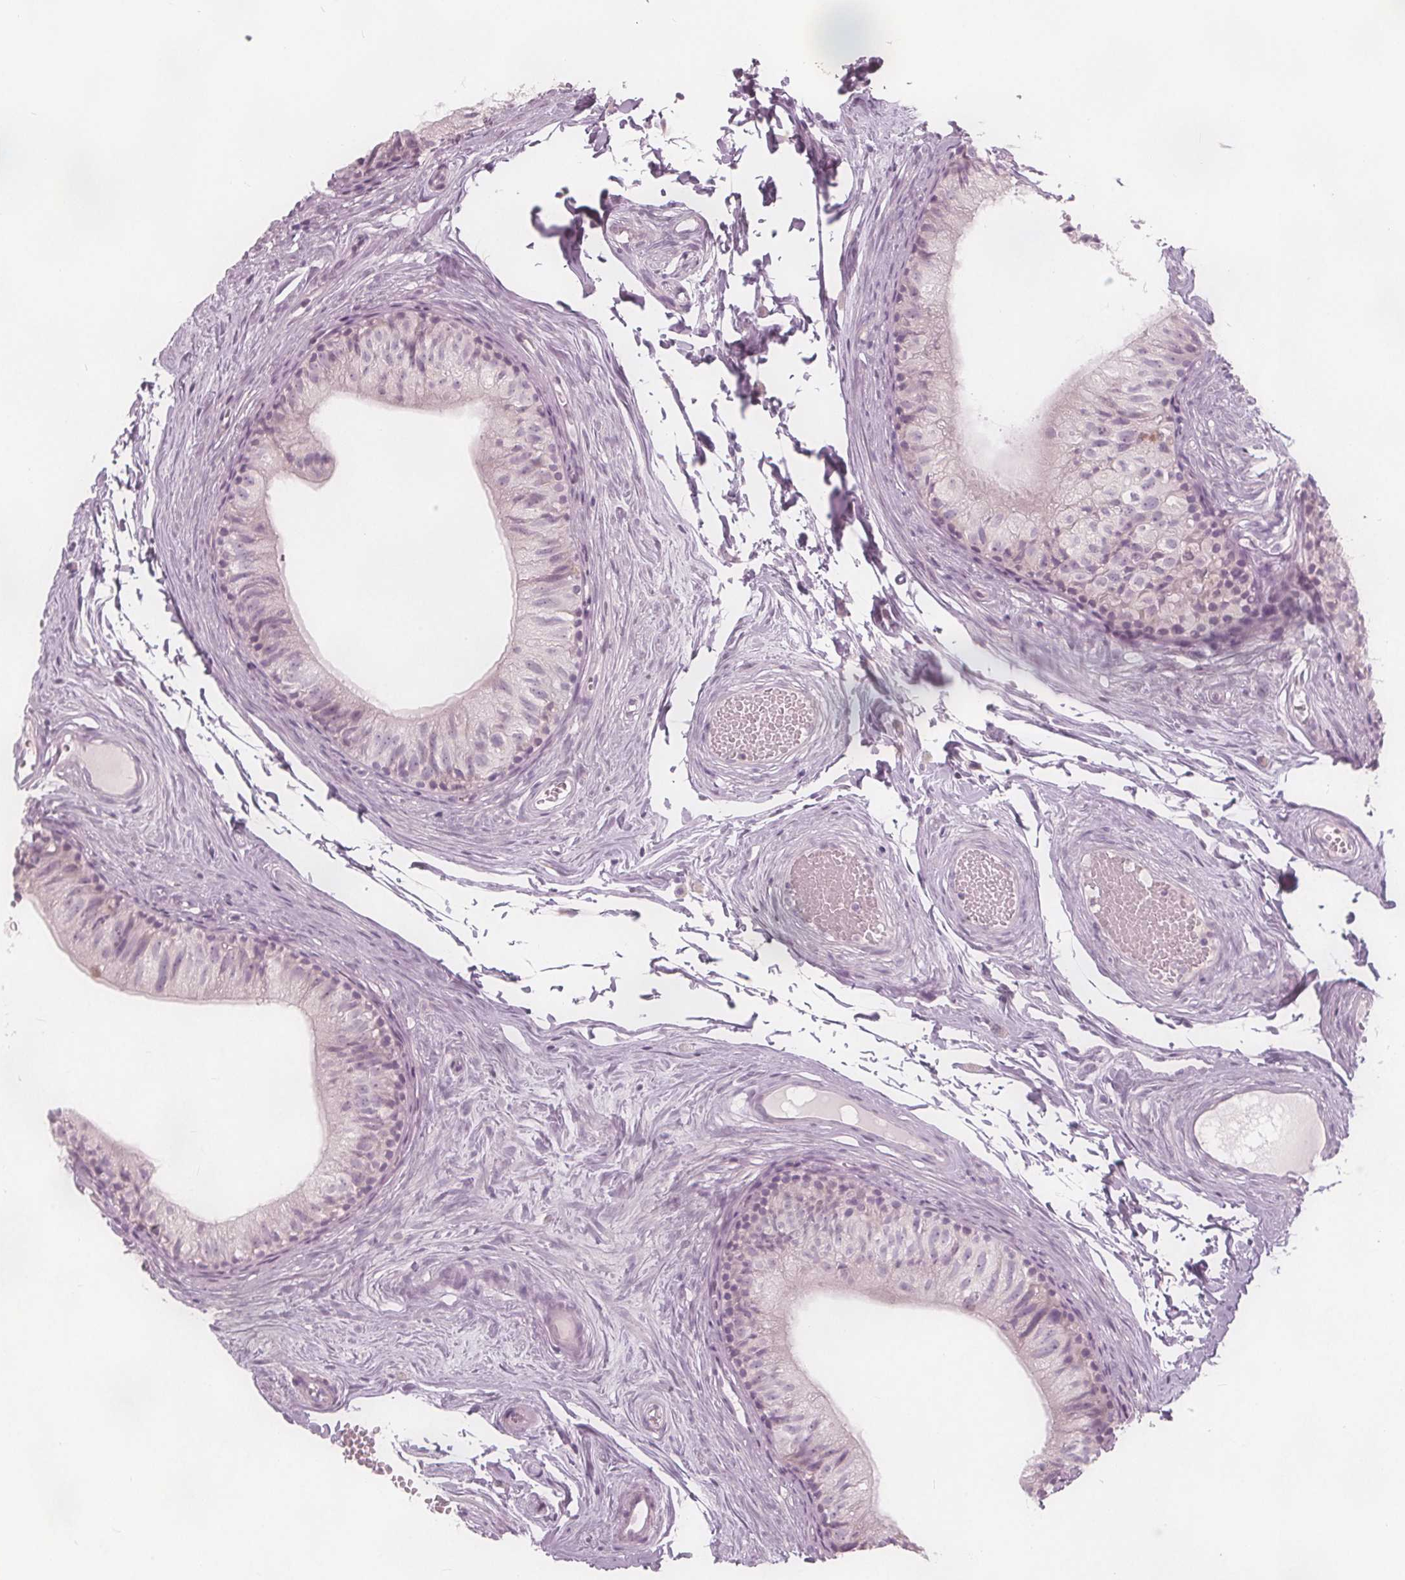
{"staining": {"intensity": "moderate", "quantity": "<25%", "location": "cytoplasmic/membranous"}, "tissue": "epididymis", "cell_type": "Glandular cells", "image_type": "normal", "snomed": [{"axis": "morphology", "description": "Normal tissue, NOS"}, {"axis": "topography", "description": "Epididymis"}], "caption": "Benign epididymis exhibits moderate cytoplasmic/membranous expression in approximately <25% of glandular cells, visualized by immunohistochemistry. The staining was performed using DAB (3,3'-diaminobenzidine), with brown indicating positive protein expression. Nuclei are stained blue with hematoxylin.", "gene": "BRSK1", "patient": {"sex": "male", "age": 45}}